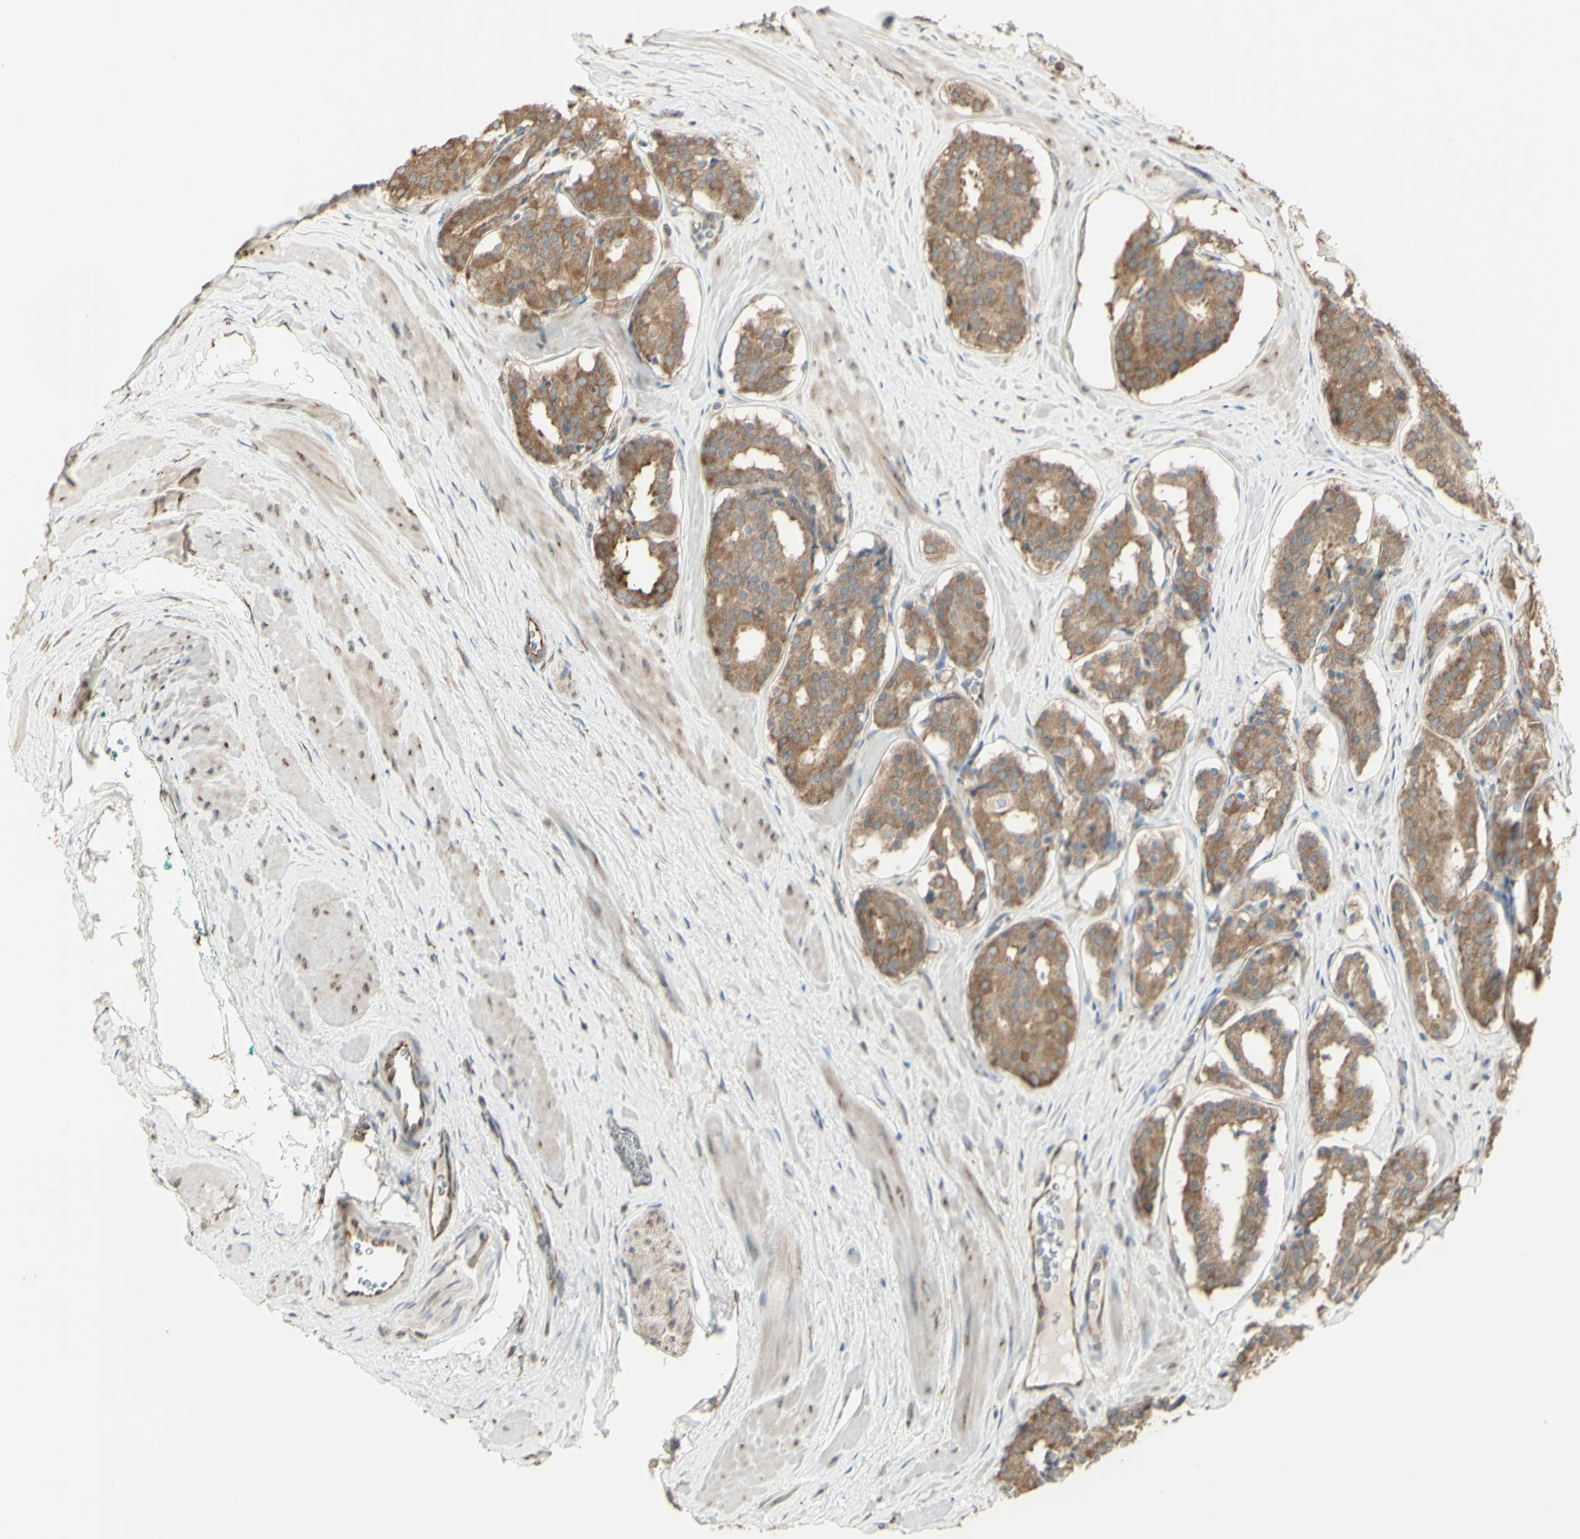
{"staining": {"intensity": "moderate", "quantity": ">75%", "location": "cytoplasmic/membranous"}, "tissue": "prostate cancer", "cell_type": "Tumor cells", "image_type": "cancer", "snomed": [{"axis": "morphology", "description": "Adenocarcinoma, High grade"}, {"axis": "topography", "description": "Prostate"}], "caption": "Protein staining of prostate high-grade adenocarcinoma tissue displays moderate cytoplasmic/membranous expression in approximately >75% of tumor cells. Immunohistochemistry (ihc) stains the protein in brown and the nuclei are stained blue.", "gene": "EEF1B2", "patient": {"sex": "male", "age": 60}}